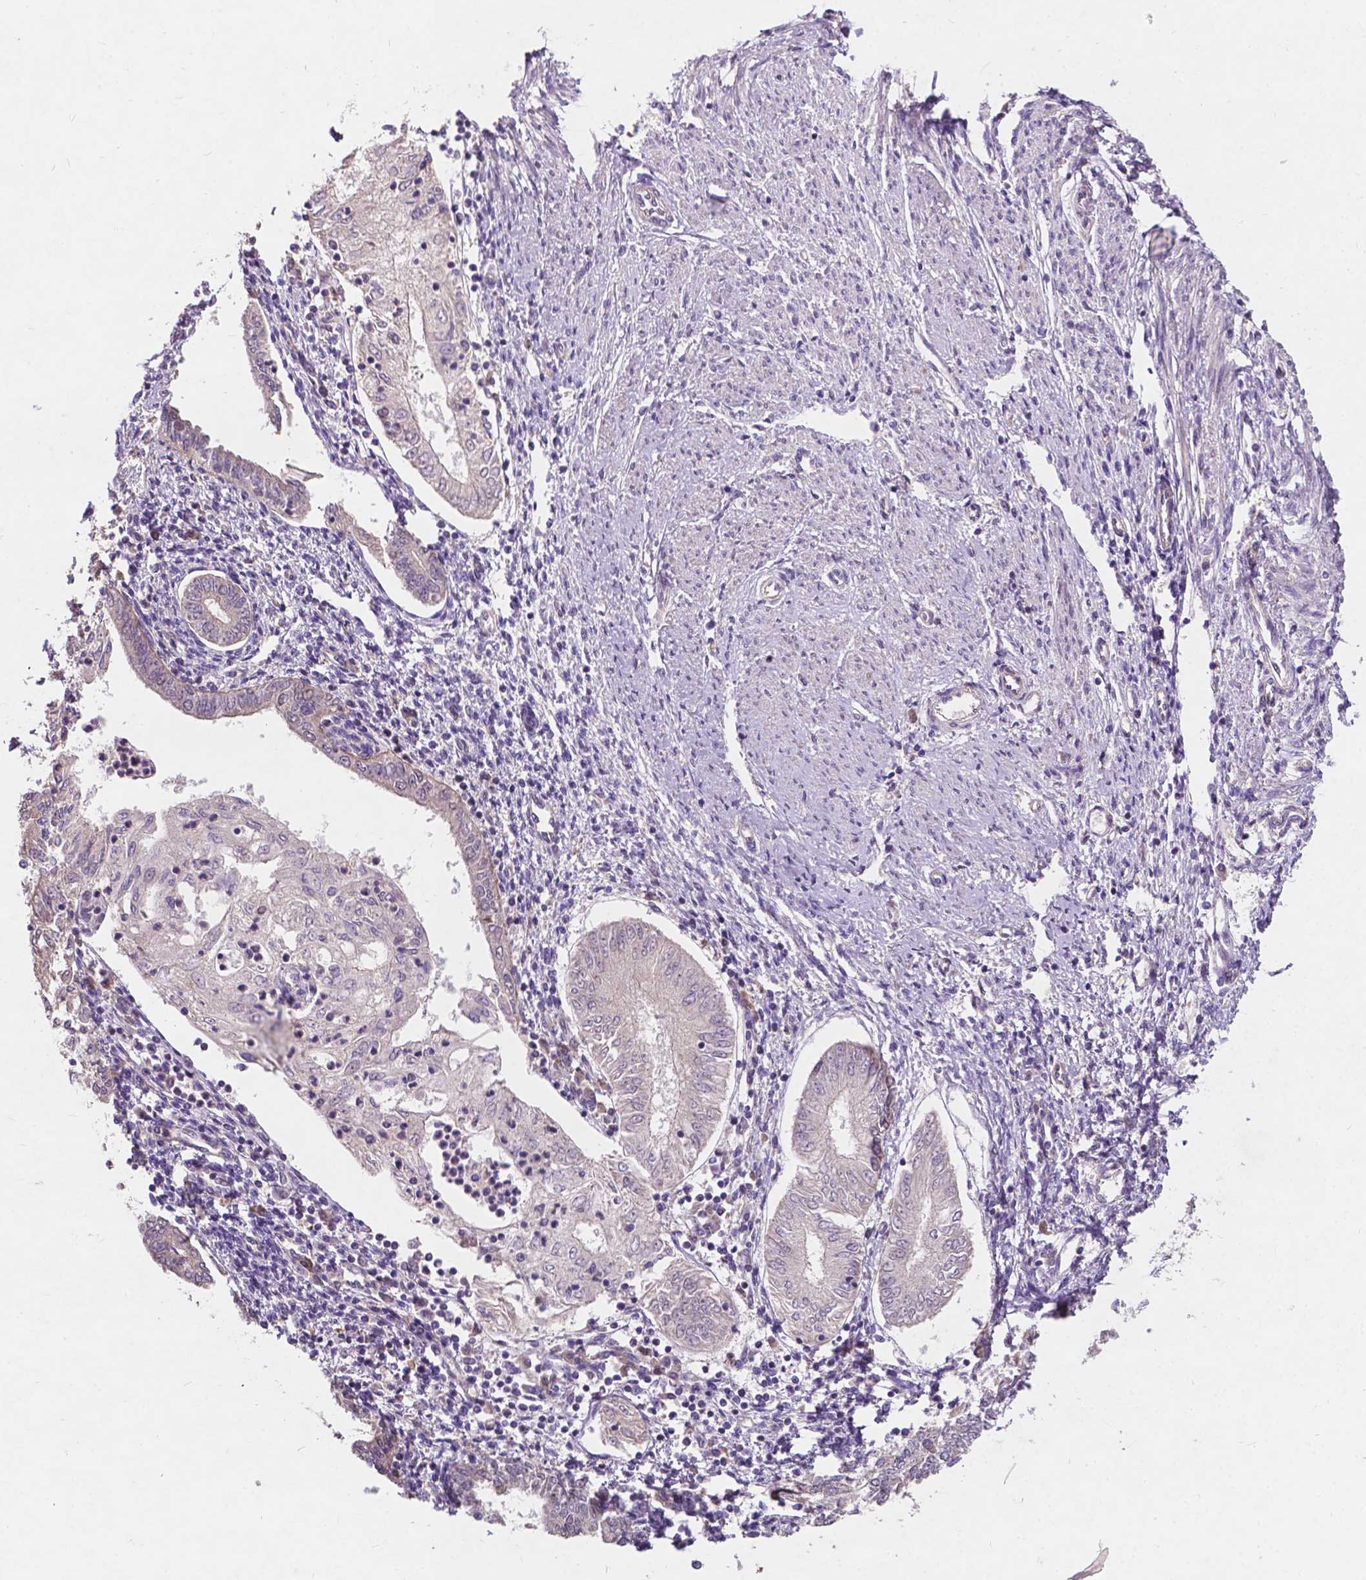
{"staining": {"intensity": "weak", "quantity": "<25%", "location": "cytoplasmic/membranous"}, "tissue": "endometrial cancer", "cell_type": "Tumor cells", "image_type": "cancer", "snomed": [{"axis": "morphology", "description": "Adenocarcinoma, NOS"}, {"axis": "topography", "description": "Endometrium"}], "caption": "Endometrial cancer stained for a protein using immunohistochemistry (IHC) reveals no staining tumor cells.", "gene": "DUSP16", "patient": {"sex": "female", "age": 68}}